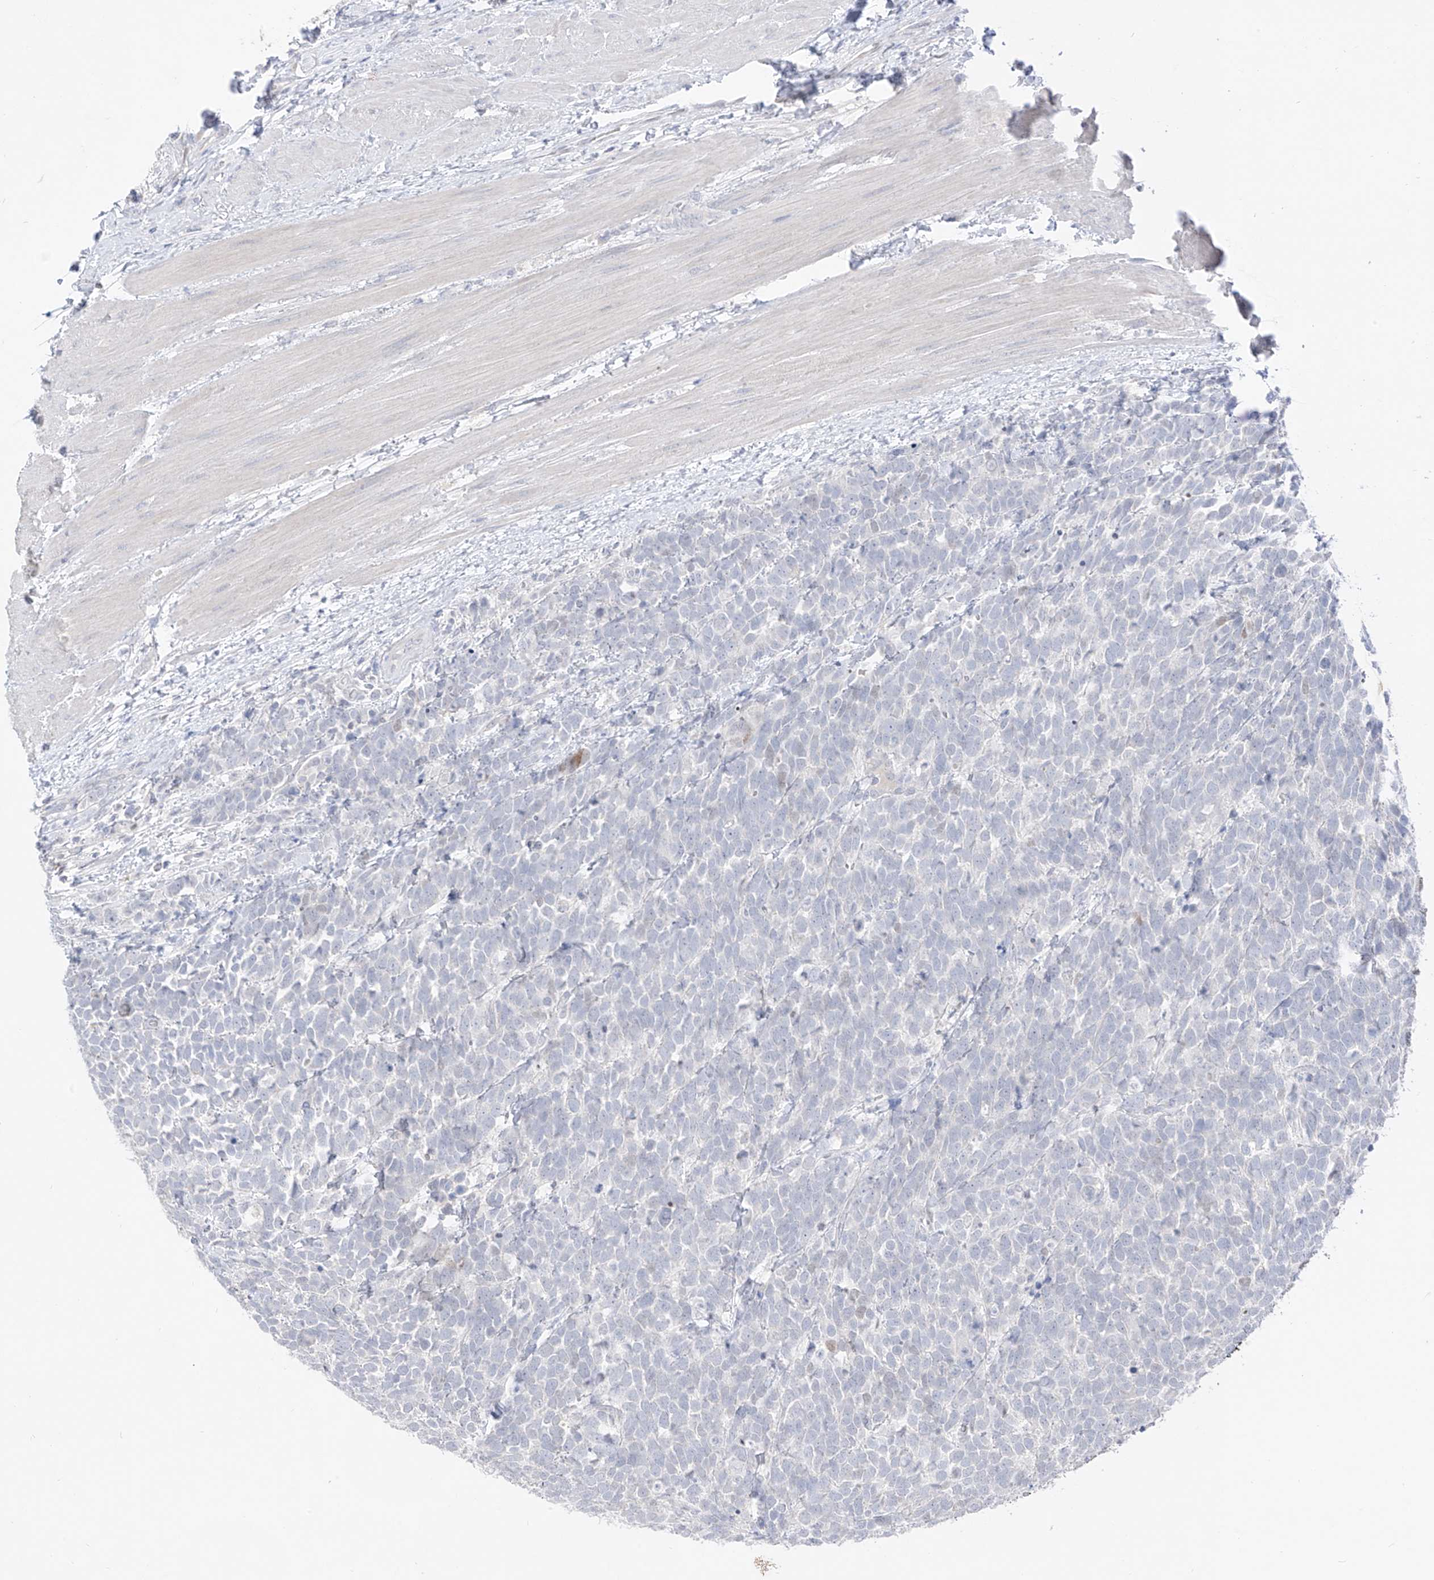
{"staining": {"intensity": "negative", "quantity": "none", "location": "none"}, "tissue": "urothelial cancer", "cell_type": "Tumor cells", "image_type": "cancer", "snomed": [{"axis": "morphology", "description": "Urothelial carcinoma, High grade"}, {"axis": "topography", "description": "Urinary bladder"}], "caption": "Protein analysis of urothelial cancer displays no significant staining in tumor cells.", "gene": "BARX2", "patient": {"sex": "female", "age": 82}}